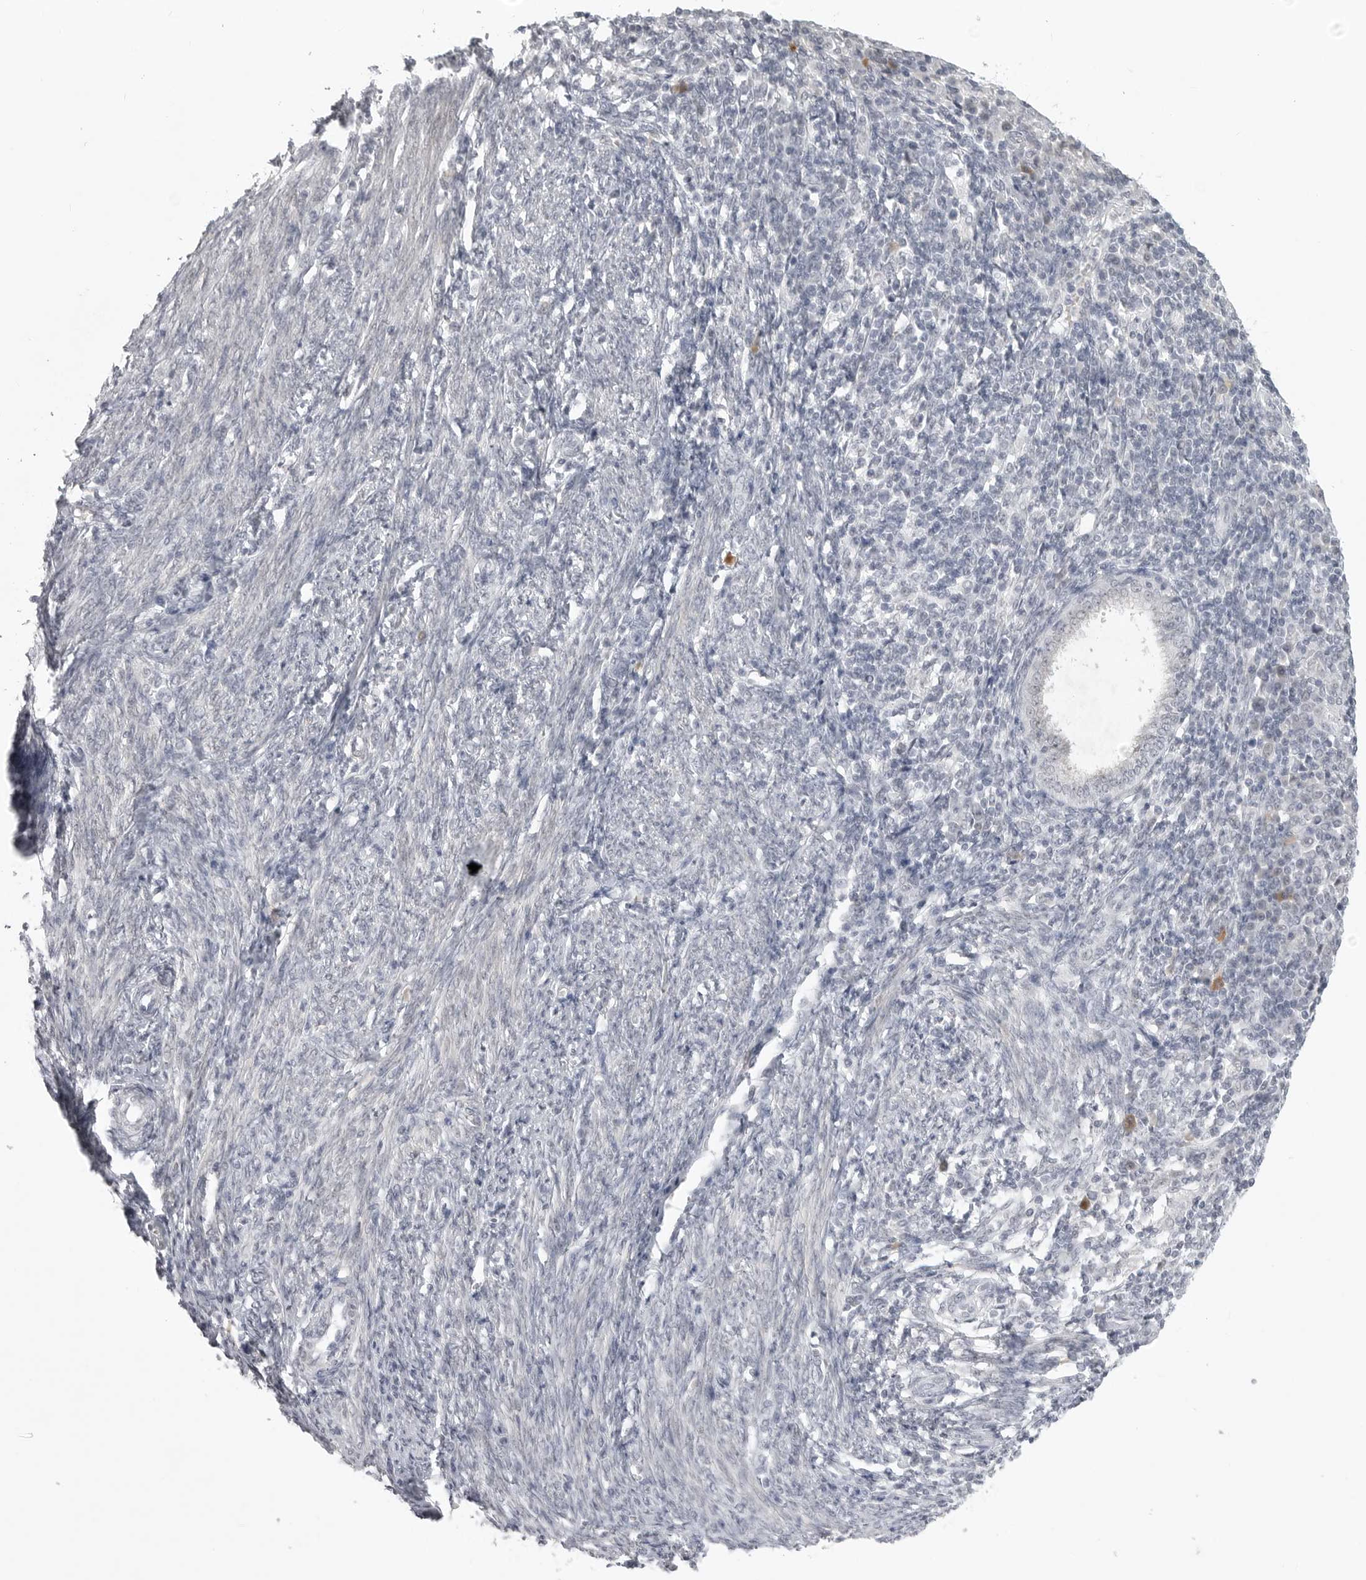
{"staining": {"intensity": "negative", "quantity": "none", "location": "none"}, "tissue": "endometrial cancer", "cell_type": "Tumor cells", "image_type": "cancer", "snomed": [{"axis": "morphology", "description": "Adenocarcinoma, NOS"}, {"axis": "topography", "description": "Uterus"}], "caption": "Immunohistochemical staining of endometrial cancer reveals no significant staining in tumor cells.", "gene": "TCTN3", "patient": {"sex": "female", "age": 77}}